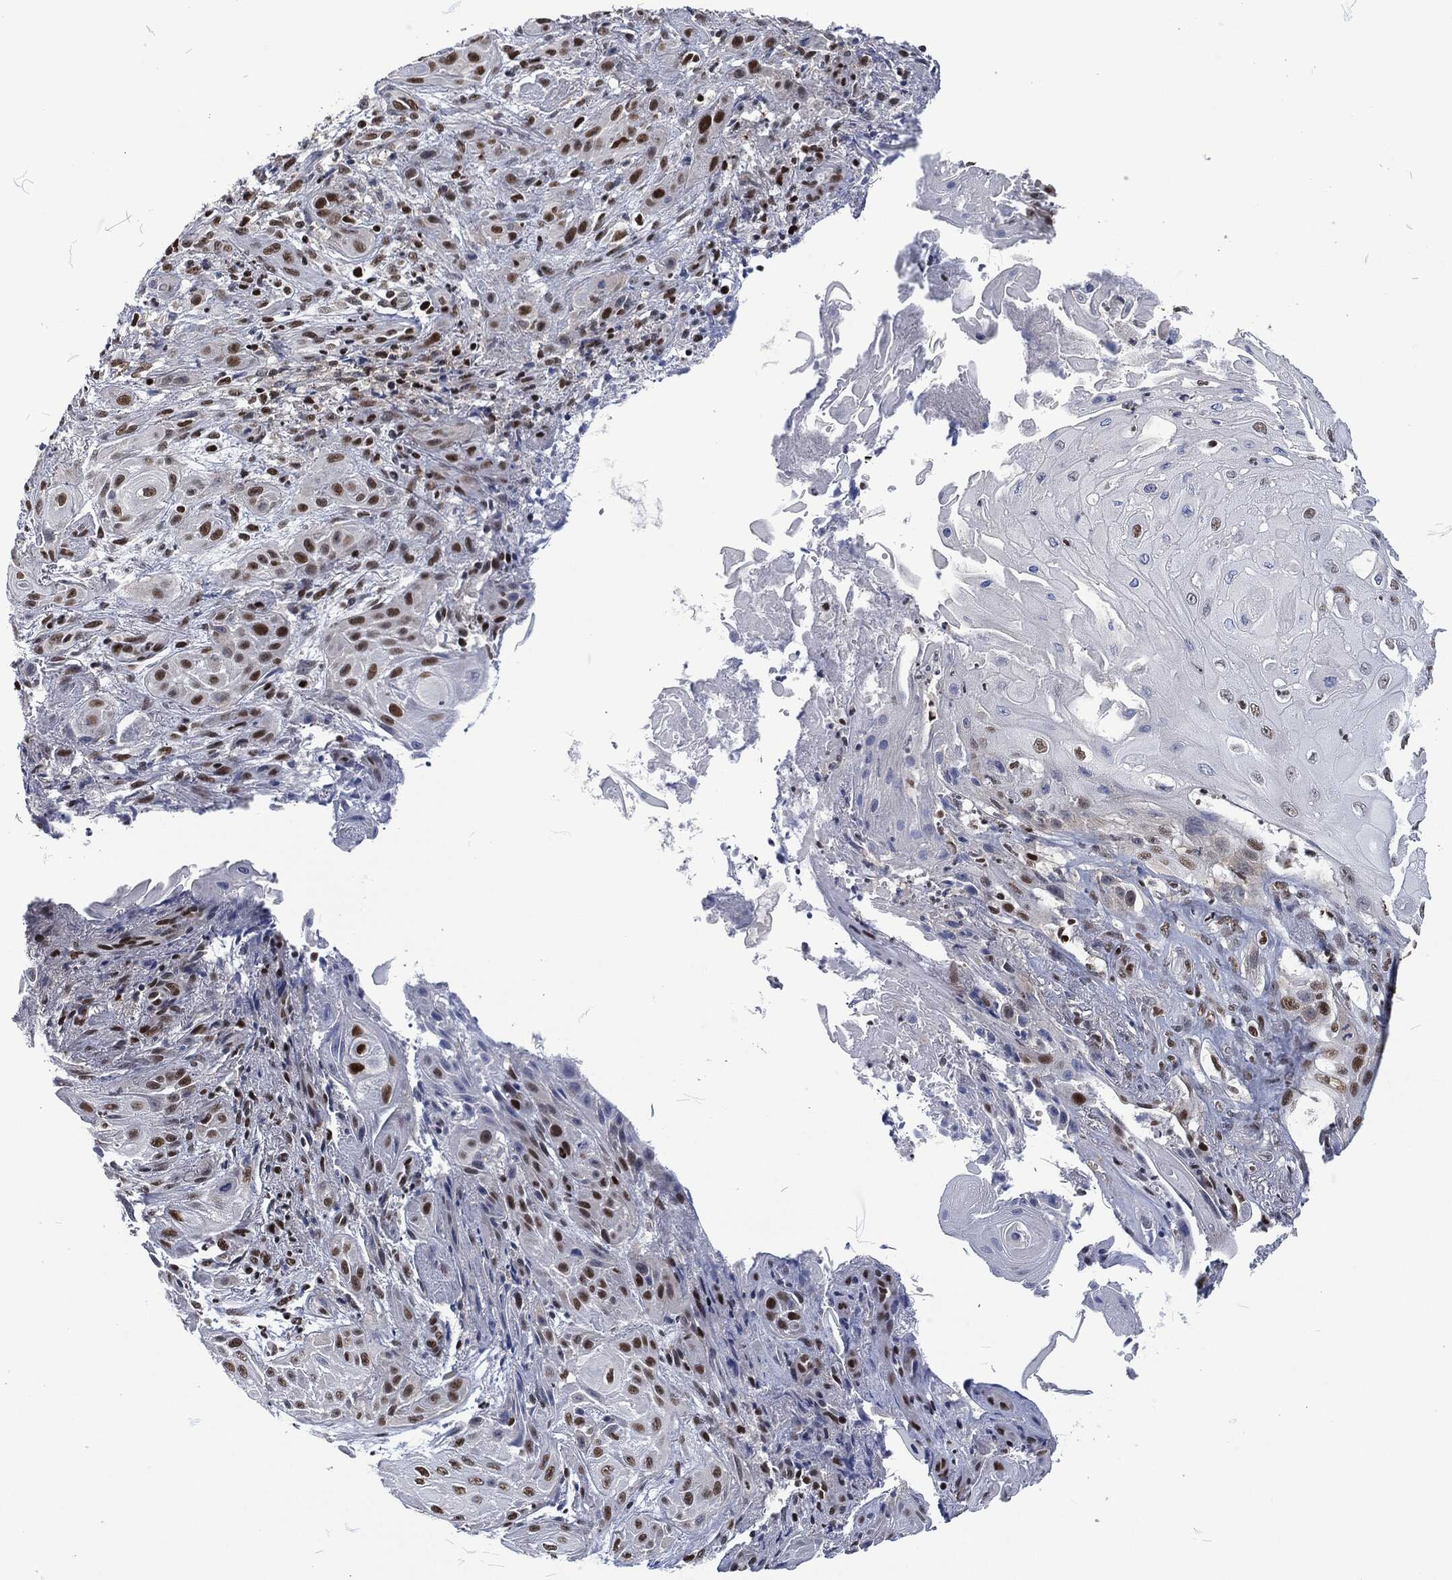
{"staining": {"intensity": "strong", "quantity": "25%-75%", "location": "nuclear"}, "tissue": "skin cancer", "cell_type": "Tumor cells", "image_type": "cancer", "snomed": [{"axis": "morphology", "description": "Squamous cell carcinoma, NOS"}, {"axis": "topography", "description": "Skin"}], "caption": "Skin cancer stained with DAB IHC reveals high levels of strong nuclear expression in about 25%-75% of tumor cells. (DAB = brown stain, brightfield microscopy at high magnification).", "gene": "DCPS", "patient": {"sex": "male", "age": 62}}